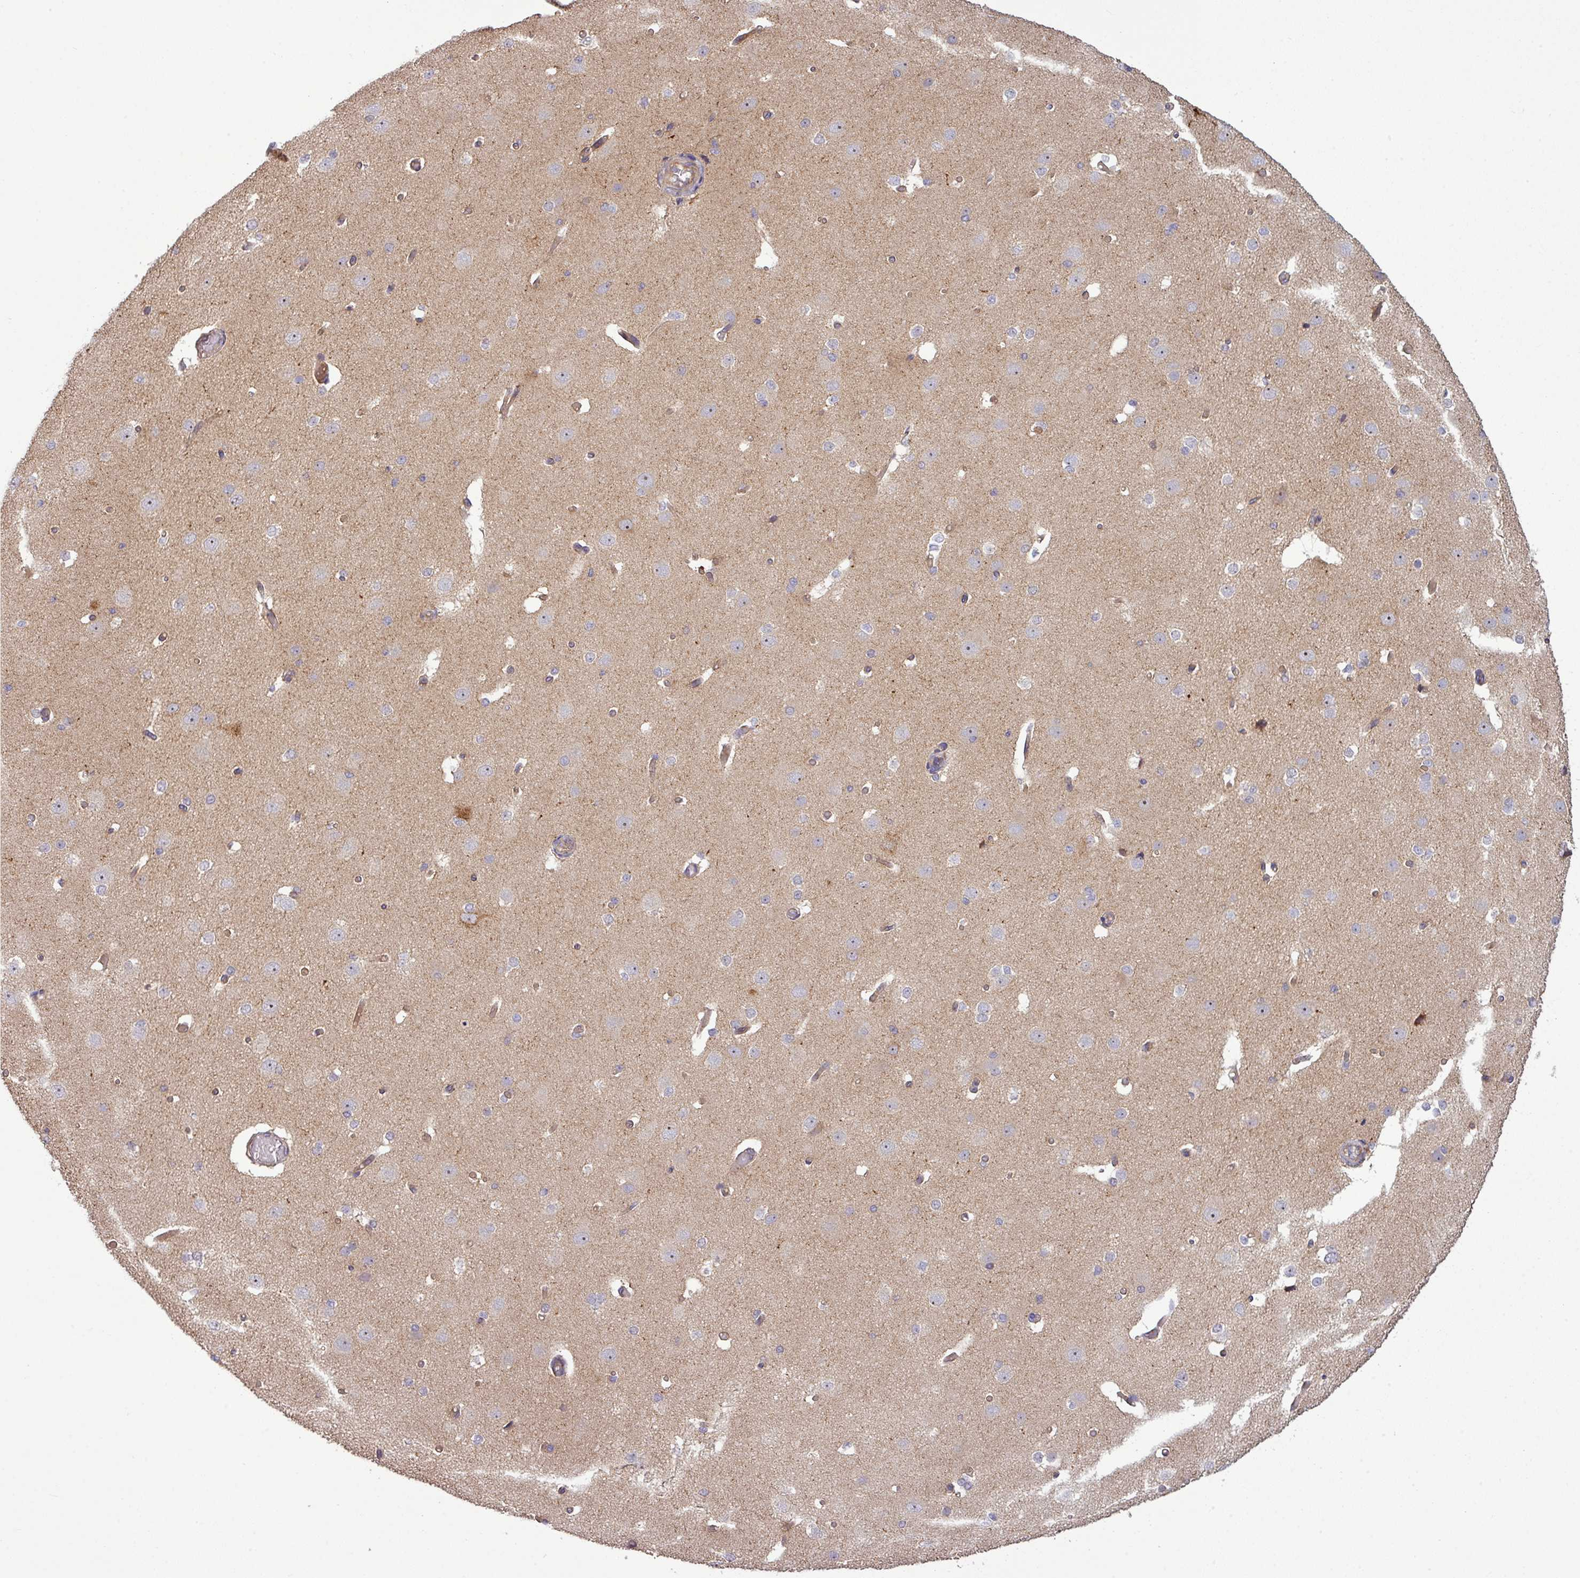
{"staining": {"intensity": "weak", "quantity": "25%-75%", "location": "cytoplasmic/membranous"}, "tissue": "cerebral cortex", "cell_type": "Endothelial cells", "image_type": "normal", "snomed": [{"axis": "morphology", "description": "Normal tissue, NOS"}, {"axis": "morphology", "description": "Inflammation, NOS"}, {"axis": "topography", "description": "Cerebral cortex"}], "caption": "Human cerebral cortex stained with a brown dye demonstrates weak cytoplasmic/membranous positive positivity in approximately 25%-75% of endothelial cells.", "gene": "PAPLN", "patient": {"sex": "male", "age": 6}}